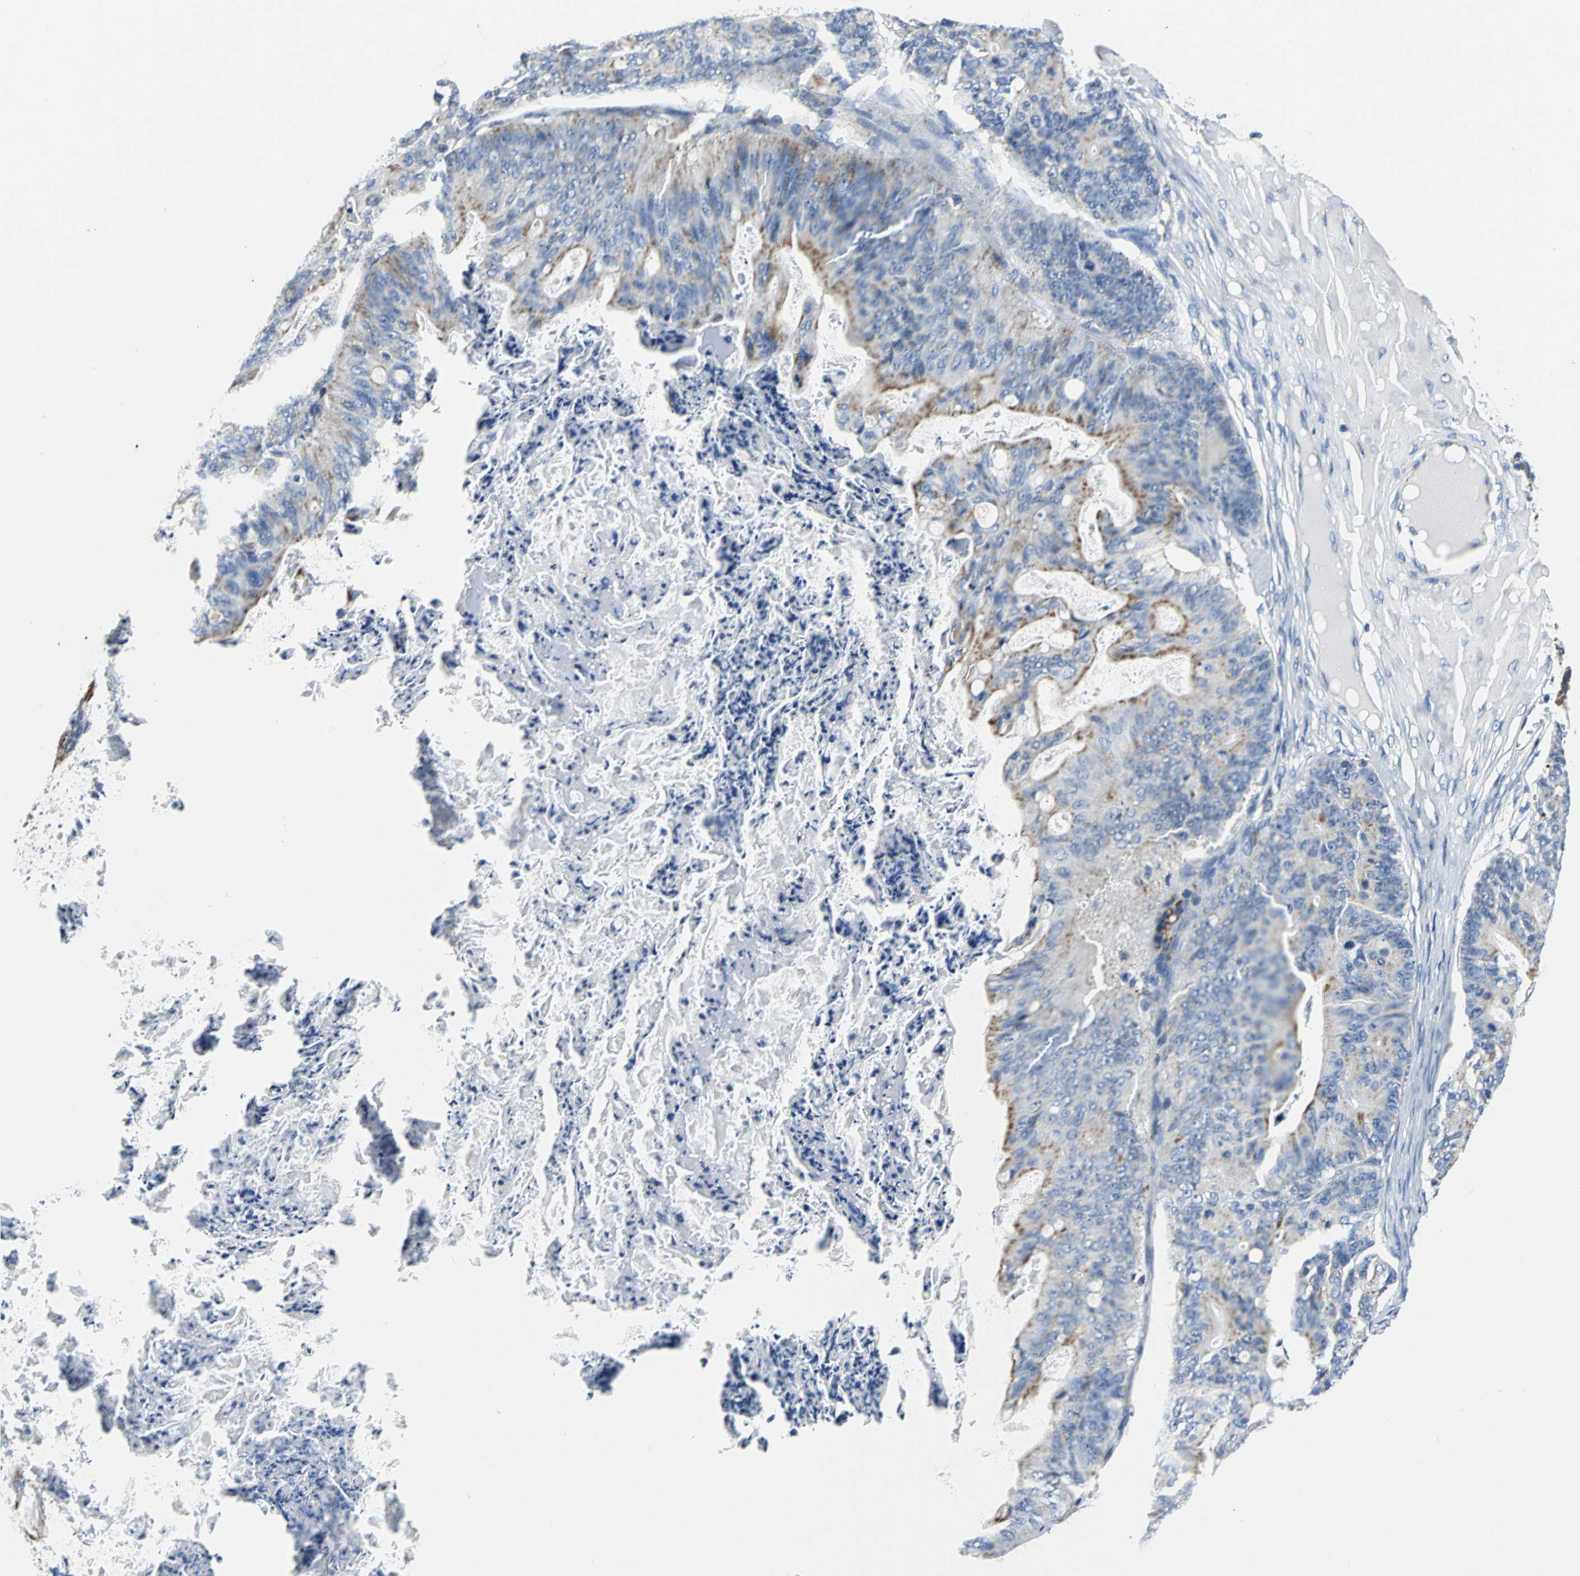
{"staining": {"intensity": "weak", "quantity": "25%-75%", "location": "cytoplasmic/membranous"}, "tissue": "ovarian cancer", "cell_type": "Tumor cells", "image_type": "cancer", "snomed": [{"axis": "morphology", "description": "Cystadenocarcinoma, mucinous, NOS"}, {"axis": "topography", "description": "Ovary"}], "caption": "Protein expression analysis of ovarian cancer (mucinous cystadenocarcinoma) displays weak cytoplasmic/membranous staining in about 25%-75% of tumor cells.", "gene": "IFI6", "patient": {"sex": "female", "age": 36}}